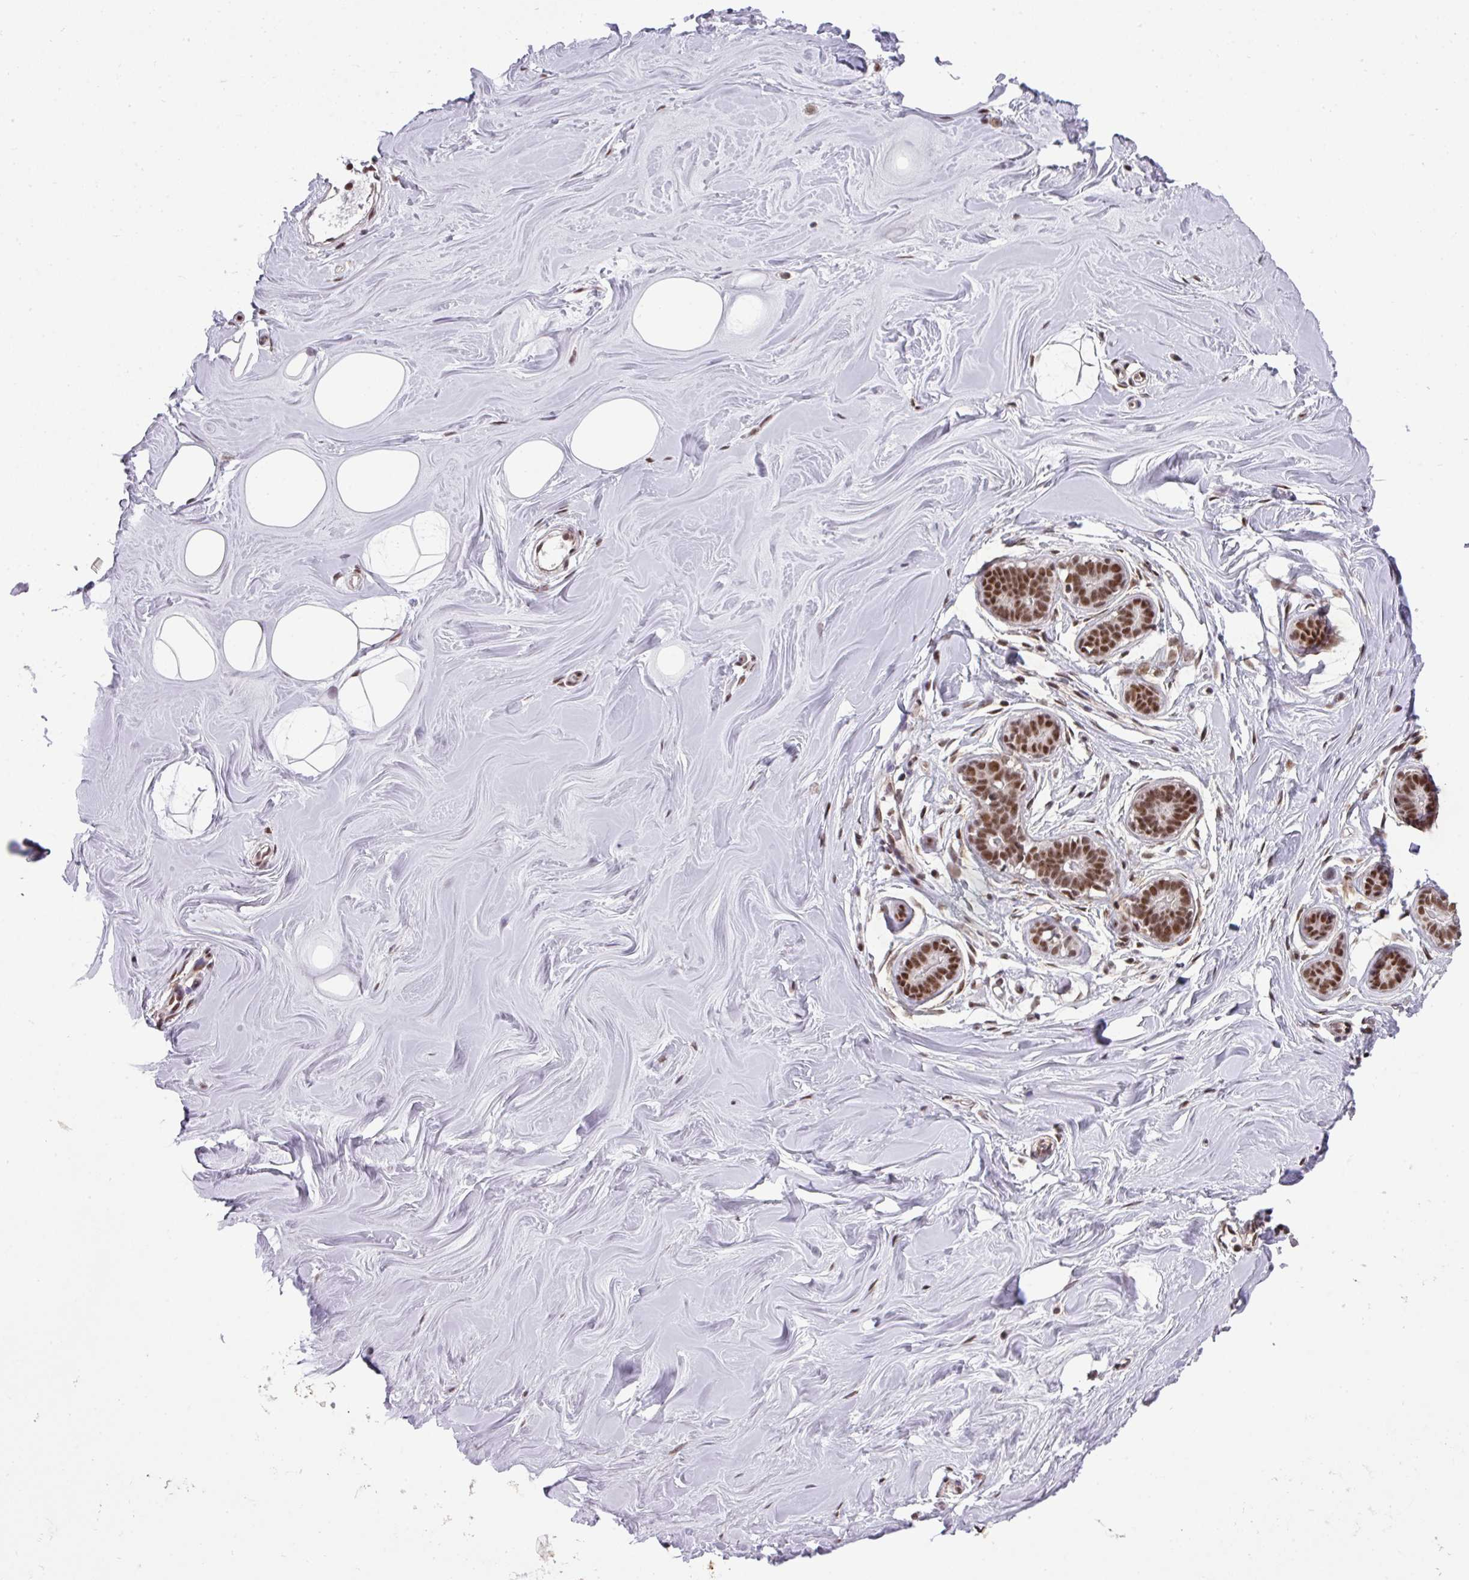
{"staining": {"intensity": "negative", "quantity": "none", "location": "none"}, "tissue": "breast", "cell_type": "Adipocytes", "image_type": "normal", "snomed": [{"axis": "morphology", "description": "Normal tissue, NOS"}, {"axis": "topography", "description": "Breast"}], "caption": "DAB (3,3'-diaminobenzidine) immunohistochemical staining of normal breast demonstrates no significant staining in adipocytes.", "gene": "PLK1", "patient": {"sex": "female", "age": 25}}